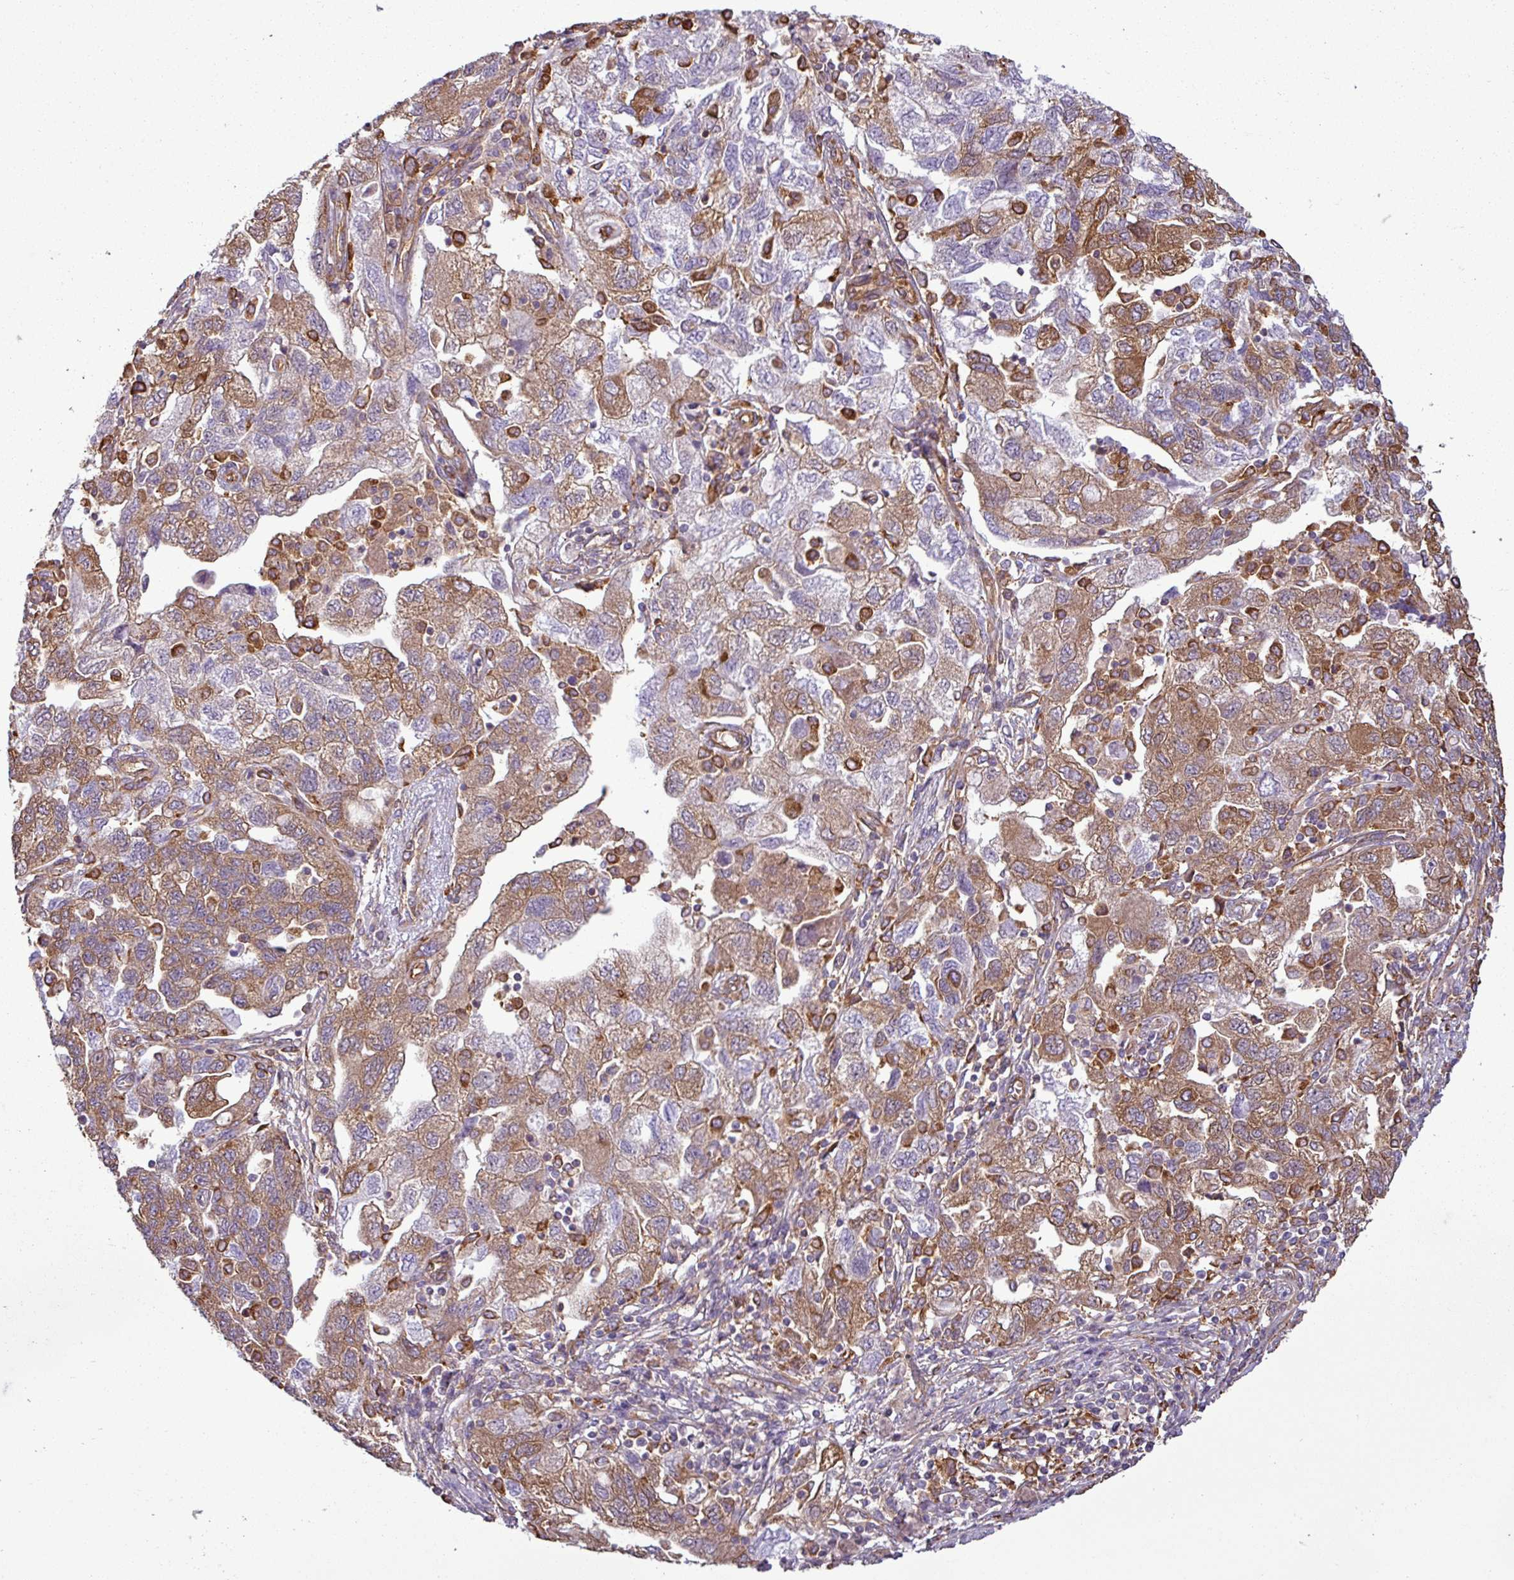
{"staining": {"intensity": "moderate", "quantity": ">75%", "location": "cytoplasmic/membranous"}, "tissue": "ovarian cancer", "cell_type": "Tumor cells", "image_type": "cancer", "snomed": [{"axis": "morphology", "description": "Carcinoma, NOS"}, {"axis": "morphology", "description": "Cystadenocarcinoma, serous, NOS"}, {"axis": "topography", "description": "Ovary"}], "caption": "Carcinoma (ovarian) stained with DAB IHC exhibits medium levels of moderate cytoplasmic/membranous positivity in about >75% of tumor cells. The protein is shown in brown color, while the nuclei are stained blue.", "gene": "PACSIN2", "patient": {"sex": "female", "age": 69}}